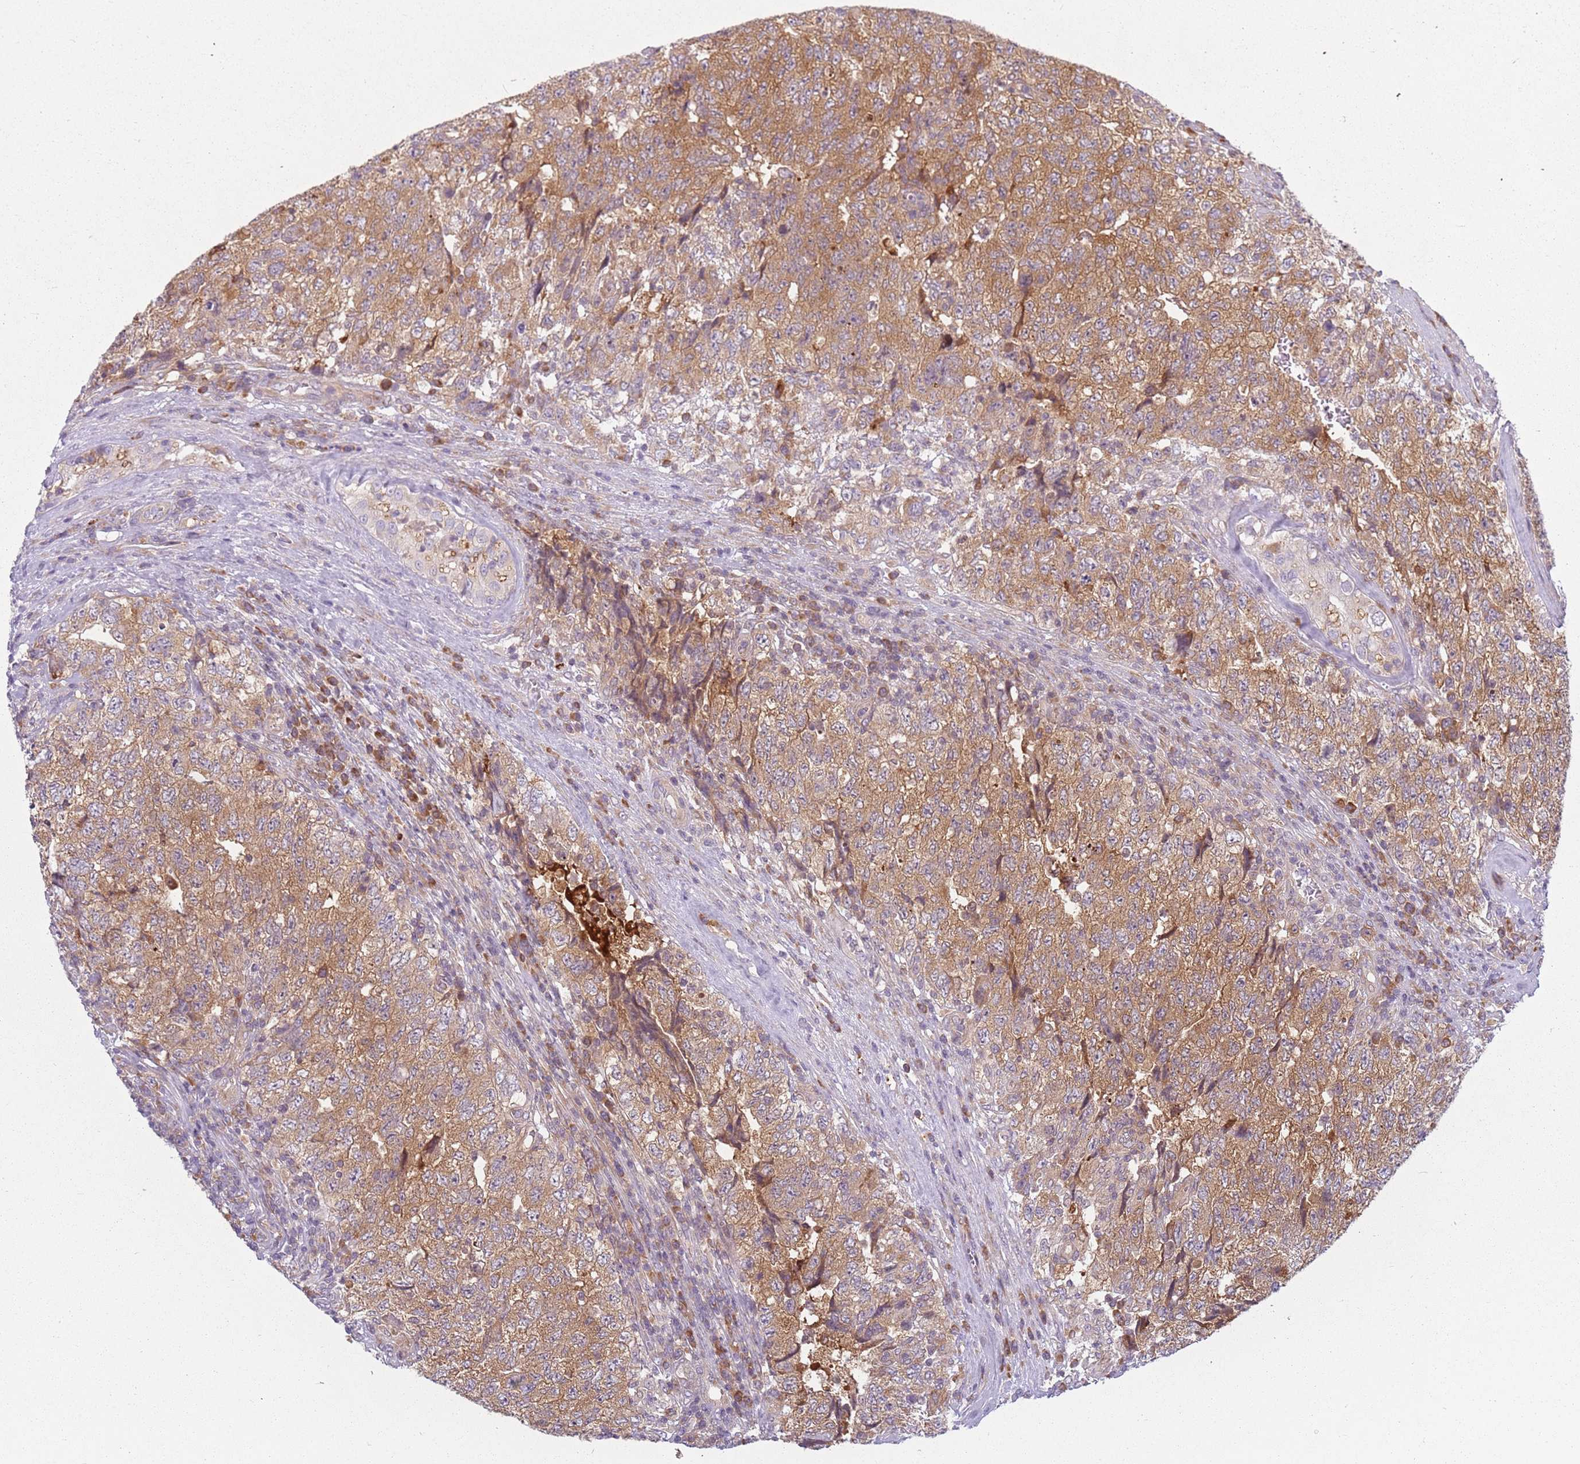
{"staining": {"intensity": "moderate", "quantity": ">75%", "location": "cytoplasmic/membranous"}, "tissue": "testis cancer", "cell_type": "Tumor cells", "image_type": "cancer", "snomed": [{"axis": "morphology", "description": "Carcinoma, Embryonal, NOS"}, {"axis": "topography", "description": "Testis"}], "caption": "Testis cancer stained with a brown dye displays moderate cytoplasmic/membranous positive positivity in approximately >75% of tumor cells.", "gene": "RPS28", "patient": {"sex": "male", "age": 34}}